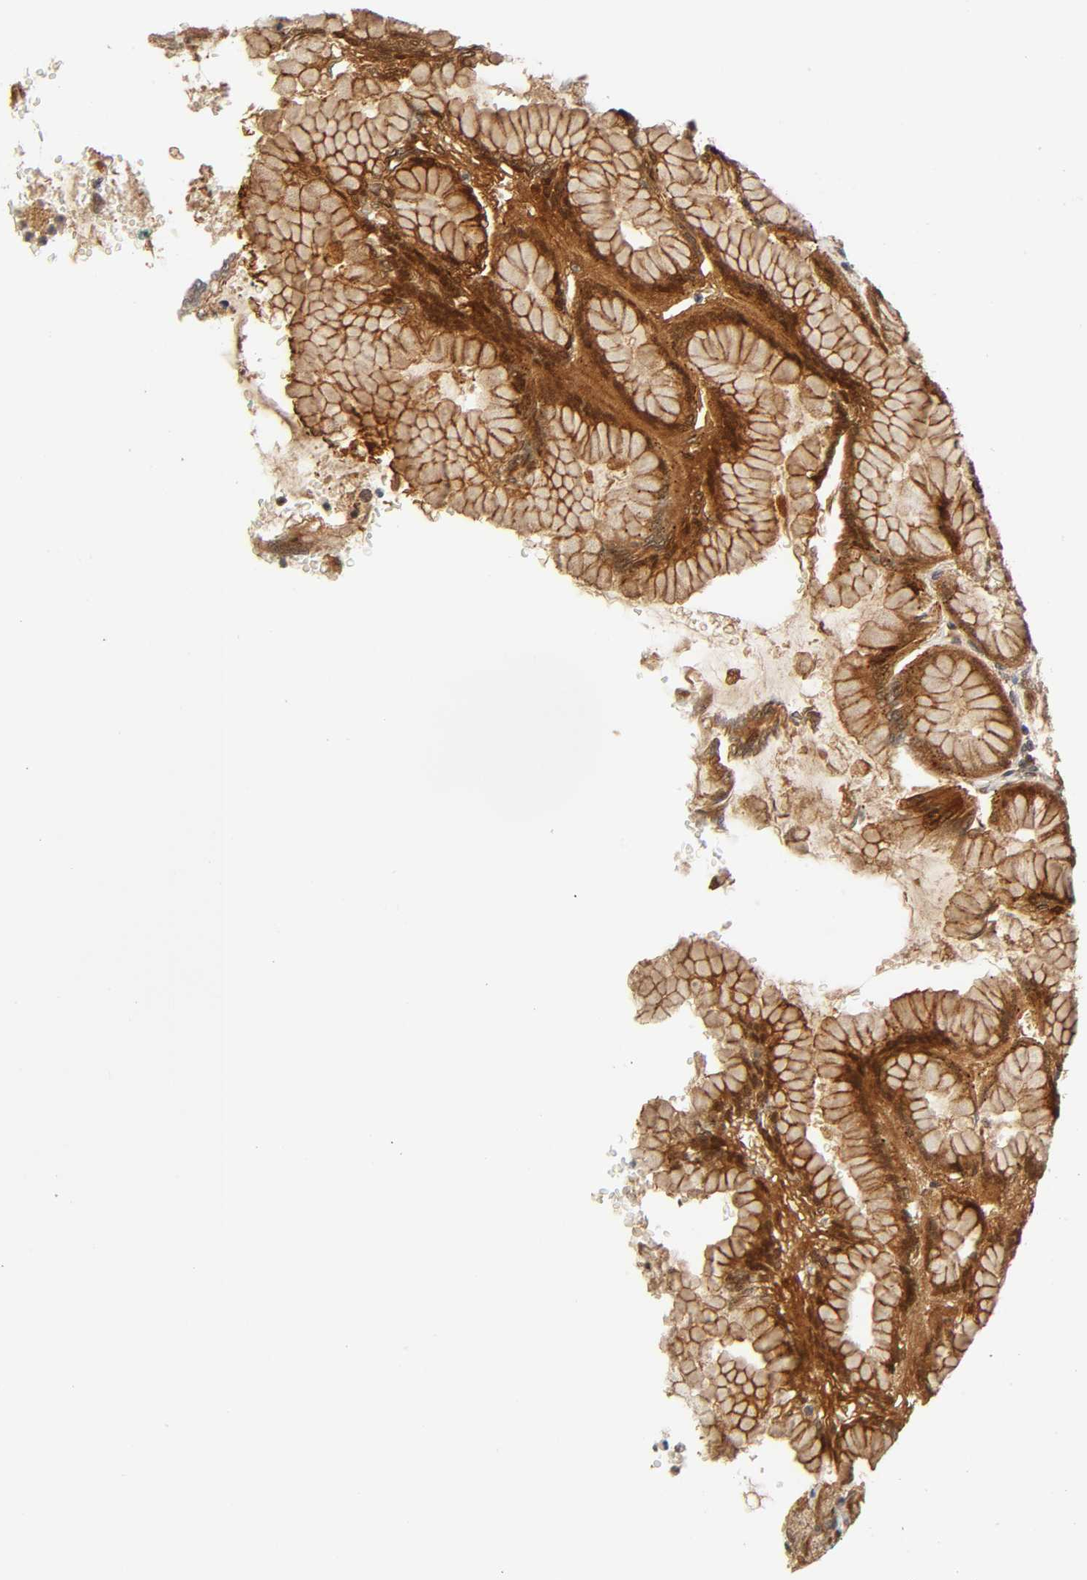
{"staining": {"intensity": "moderate", "quantity": ">75%", "location": "cytoplasmic/membranous,nuclear"}, "tissue": "stomach", "cell_type": "Glandular cells", "image_type": "normal", "snomed": [{"axis": "morphology", "description": "Normal tissue, NOS"}, {"axis": "topography", "description": "Stomach, upper"}], "caption": "The photomicrograph demonstrates immunohistochemical staining of normal stomach. There is moderate cytoplasmic/membranous,nuclear staining is identified in about >75% of glandular cells.", "gene": "IQCJ", "patient": {"sex": "female", "age": 56}}